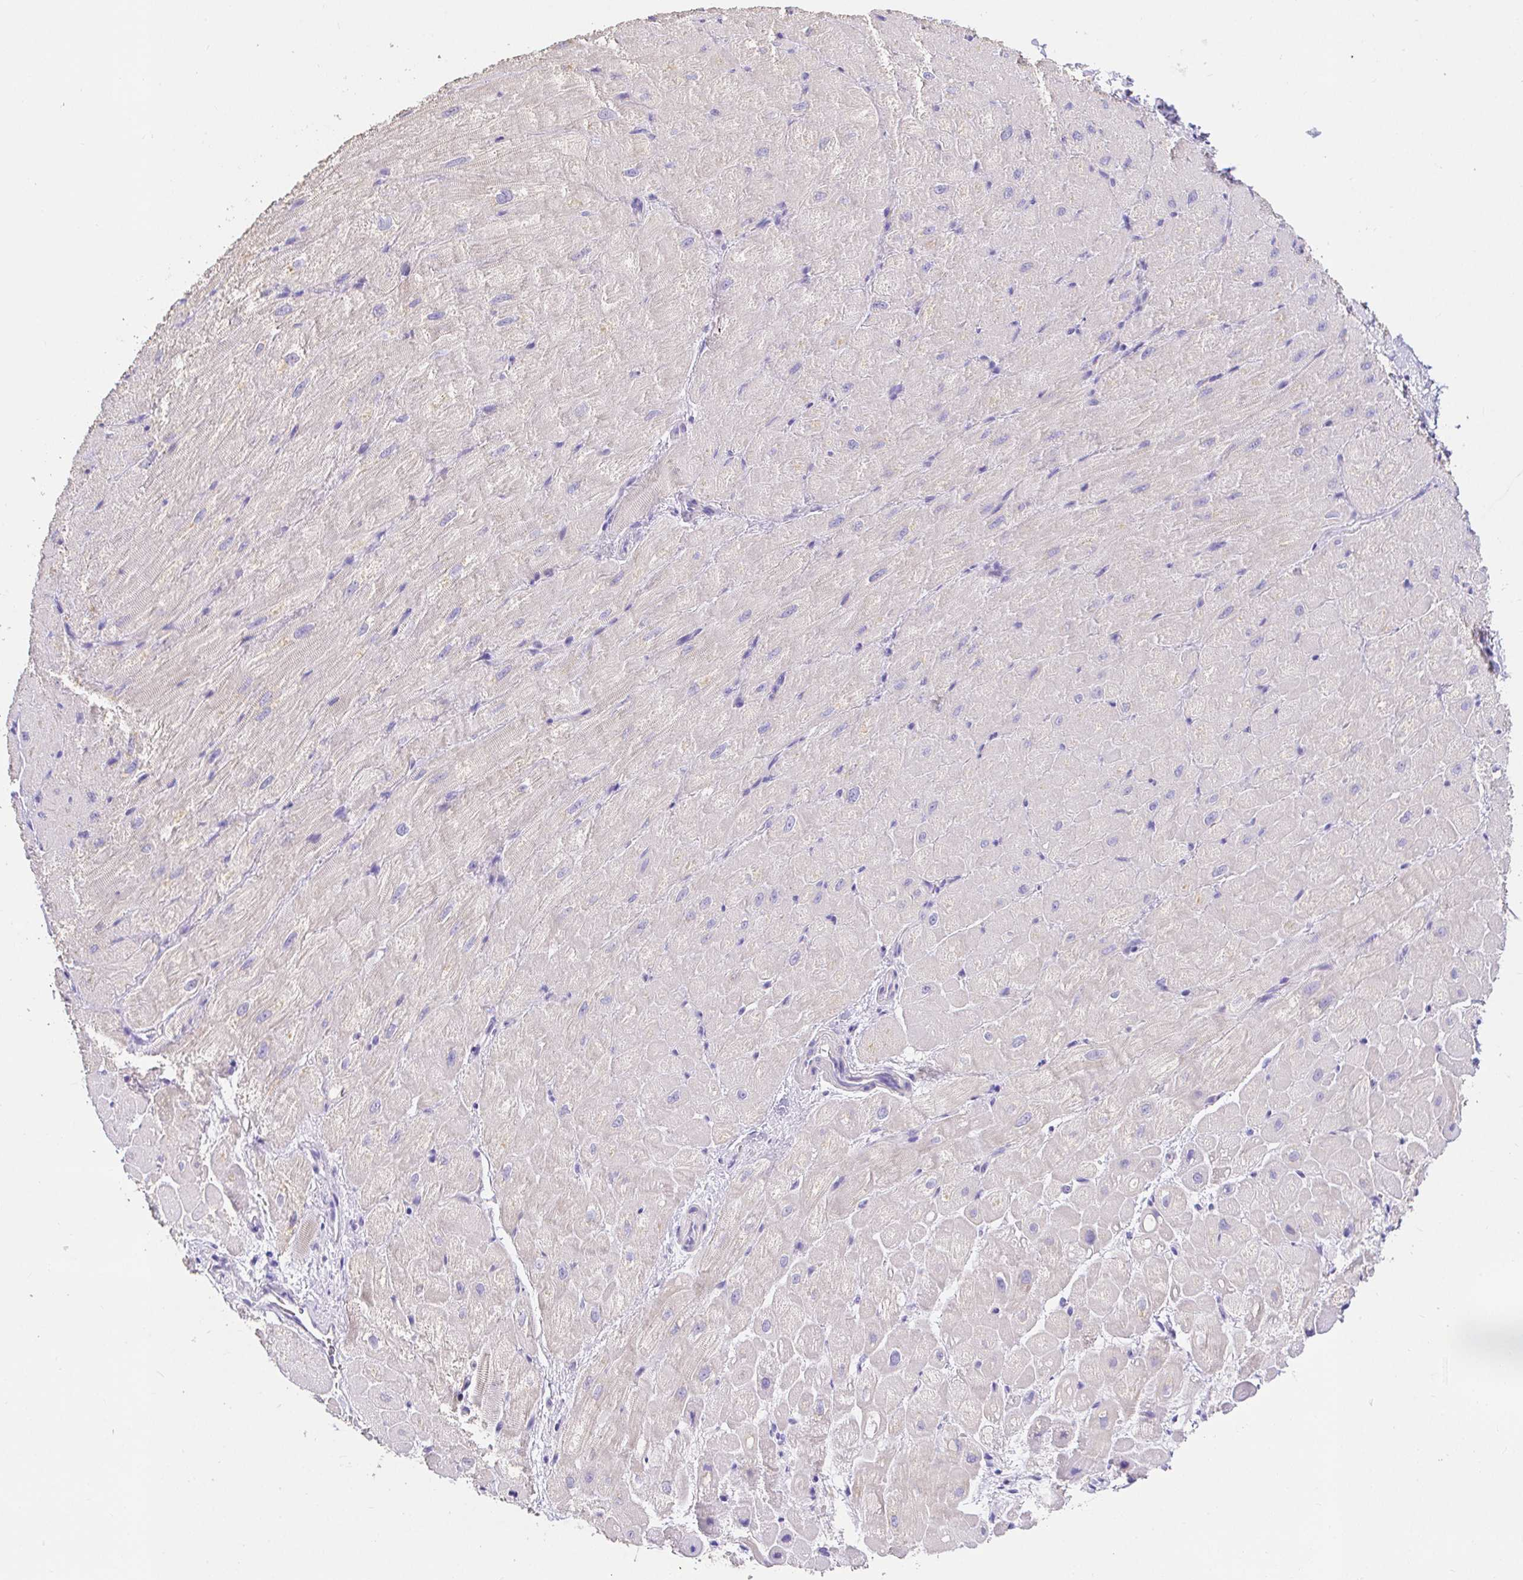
{"staining": {"intensity": "weak", "quantity": "25%-75%", "location": "cytoplasmic/membranous"}, "tissue": "heart muscle", "cell_type": "Cardiomyocytes", "image_type": "normal", "snomed": [{"axis": "morphology", "description": "Normal tissue, NOS"}, {"axis": "topography", "description": "Heart"}], "caption": "Immunohistochemical staining of benign heart muscle displays weak cytoplasmic/membranous protein positivity in about 25%-75% of cardiomyocytes.", "gene": "CDO1", "patient": {"sex": "male", "age": 62}}